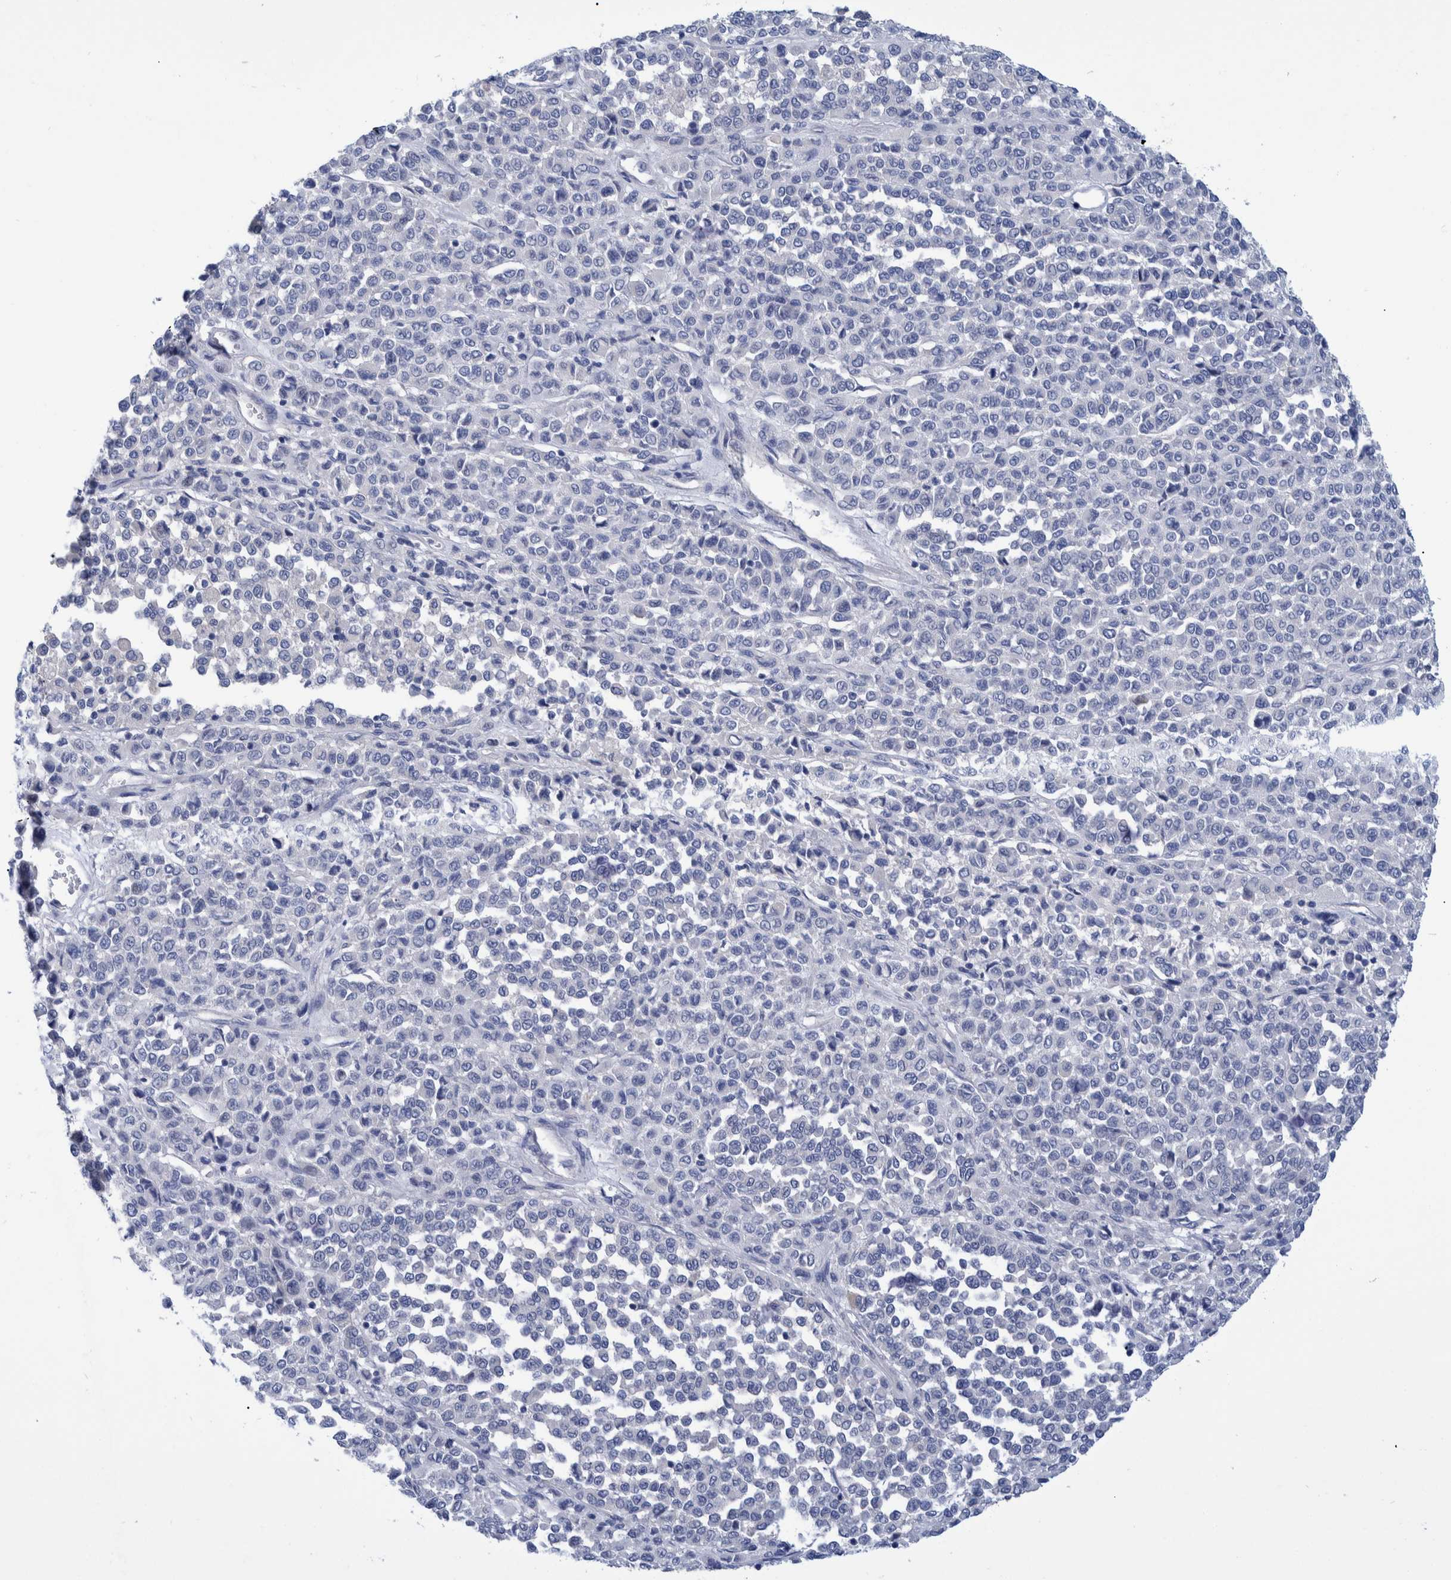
{"staining": {"intensity": "negative", "quantity": "none", "location": "none"}, "tissue": "melanoma", "cell_type": "Tumor cells", "image_type": "cancer", "snomed": [{"axis": "morphology", "description": "Malignant melanoma, Metastatic site"}, {"axis": "topography", "description": "Pancreas"}], "caption": "IHC of melanoma demonstrates no positivity in tumor cells.", "gene": "MKS1", "patient": {"sex": "female", "age": 30}}